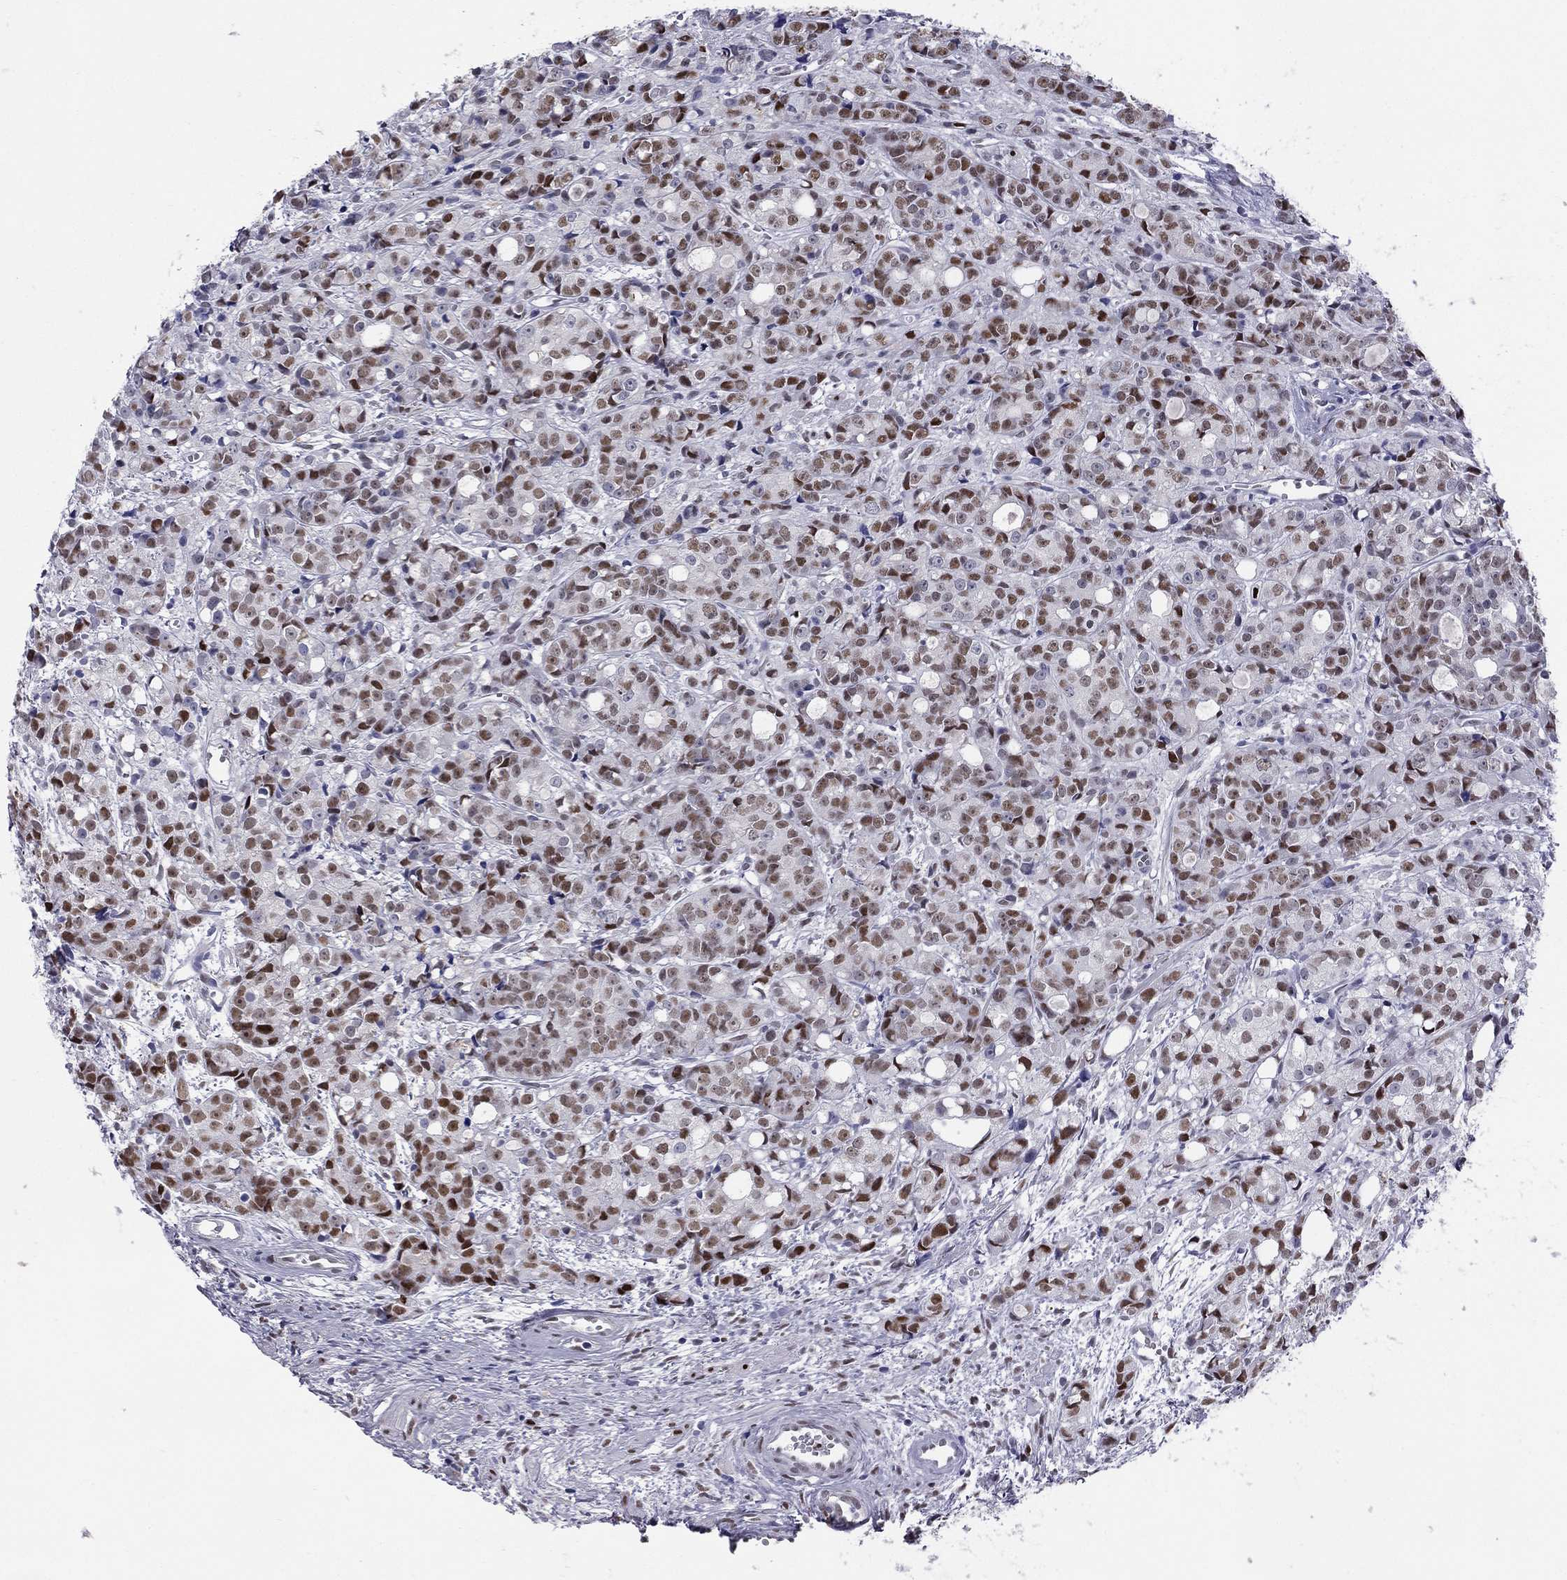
{"staining": {"intensity": "strong", "quantity": ">75%", "location": "nuclear"}, "tissue": "prostate cancer", "cell_type": "Tumor cells", "image_type": "cancer", "snomed": [{"axis": "morphology", "description": "Adenocarcinoma, Medium grade"}, {"axis": "topography", "description": "Prostate"}], "caption": "A high amount of strong nuclear positivity is seen in about >75% of tumor cells in prostate medium-grade adenocarcinoma tissue. (DAB IHC with brightfield microscopy, high magnification).", "gene": "PCGF3", "patient": {"sex": "male", "age": 74}}